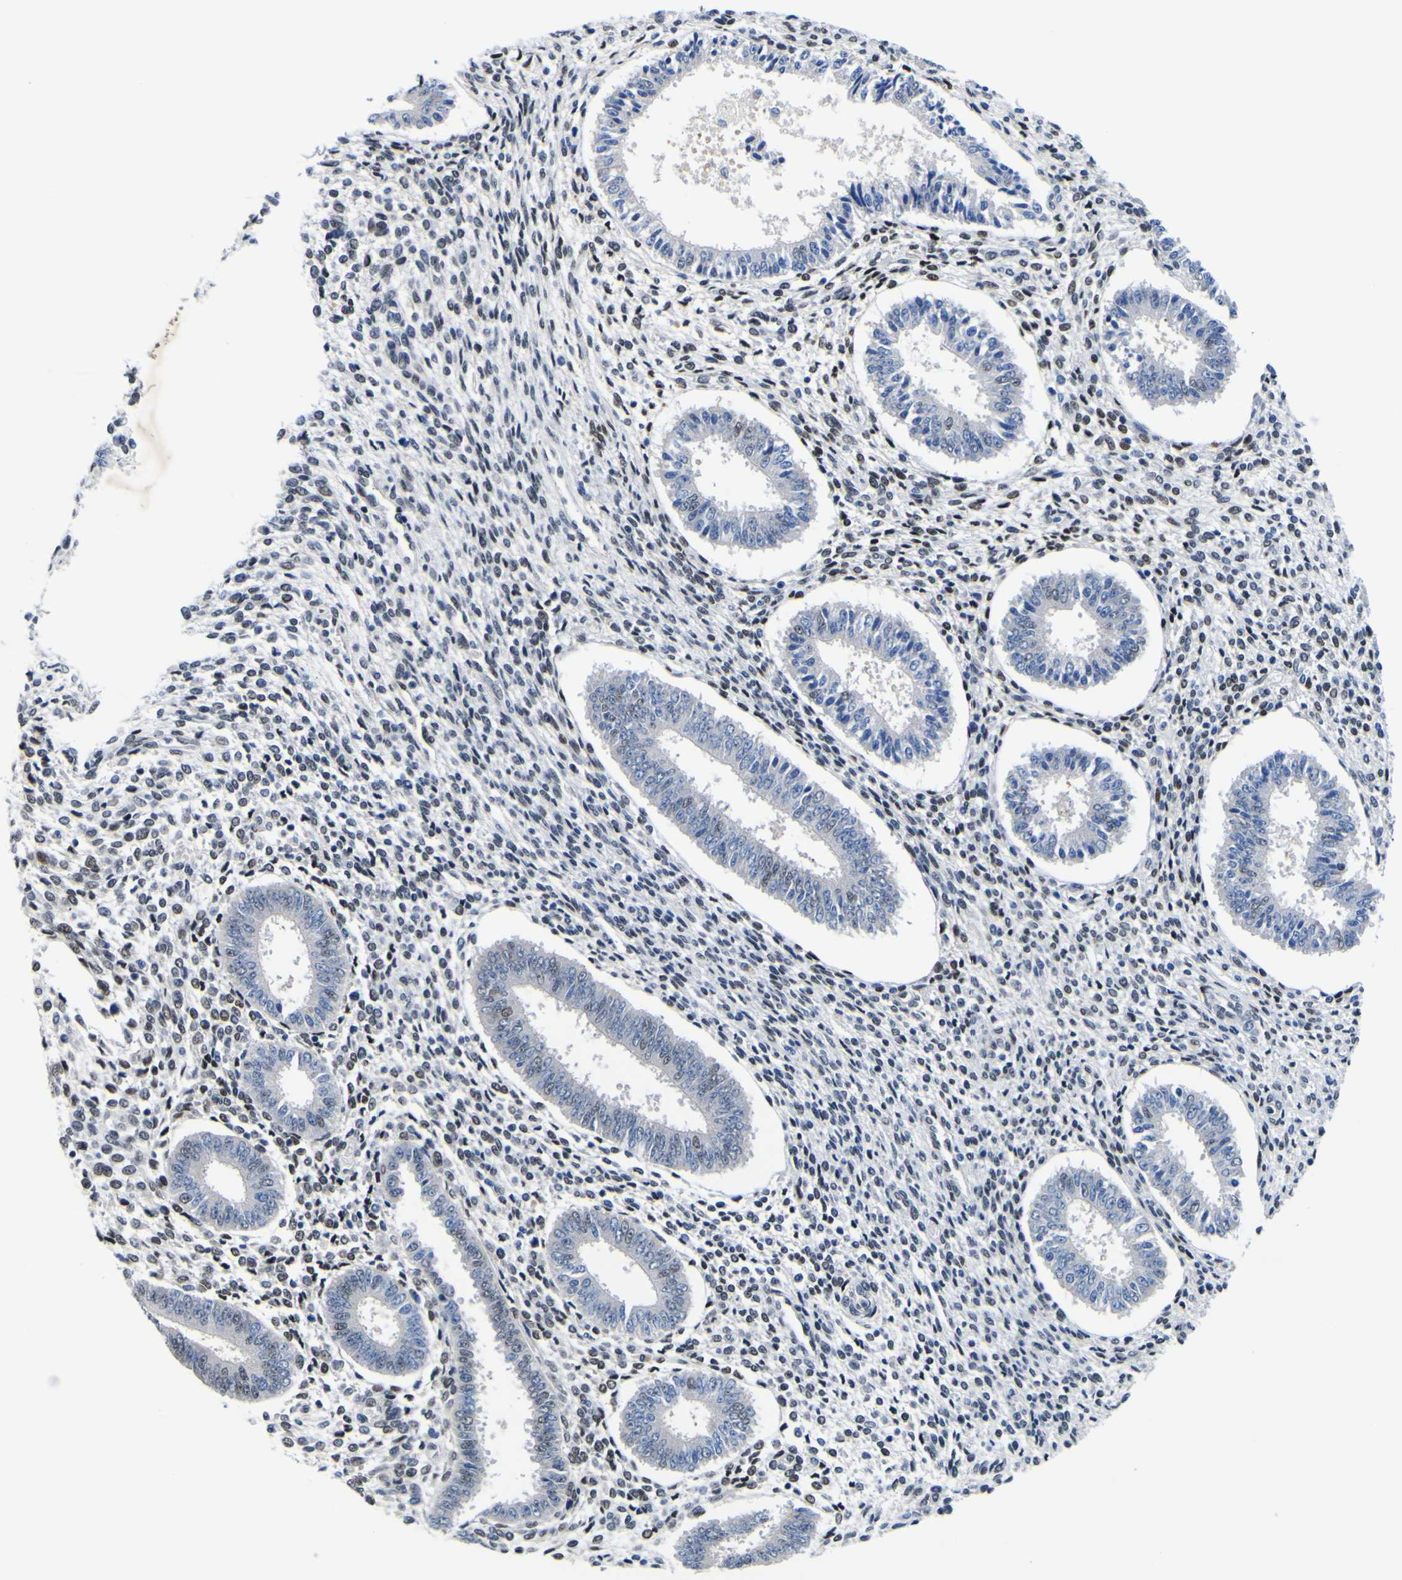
{"staining": {"intensity": "negative", "quantity": "none", "location": "none"}, "tissue": "endometrium", "cell_type": "Cells in endometrial stroma", "image_type": "normal", "snomed": [{"axis": "morphology", "description": "Normal tissue, NOS"}, {"axis": "topography", "description": "Endometrium"}], "caption": "This is a image of immunohistochemistry (IHC) staining of benign endometrium, which shows no expression in cells in endometrial stroma.", "gene": "CUL4B", "patient": {"sex": "female", "age": 35}}